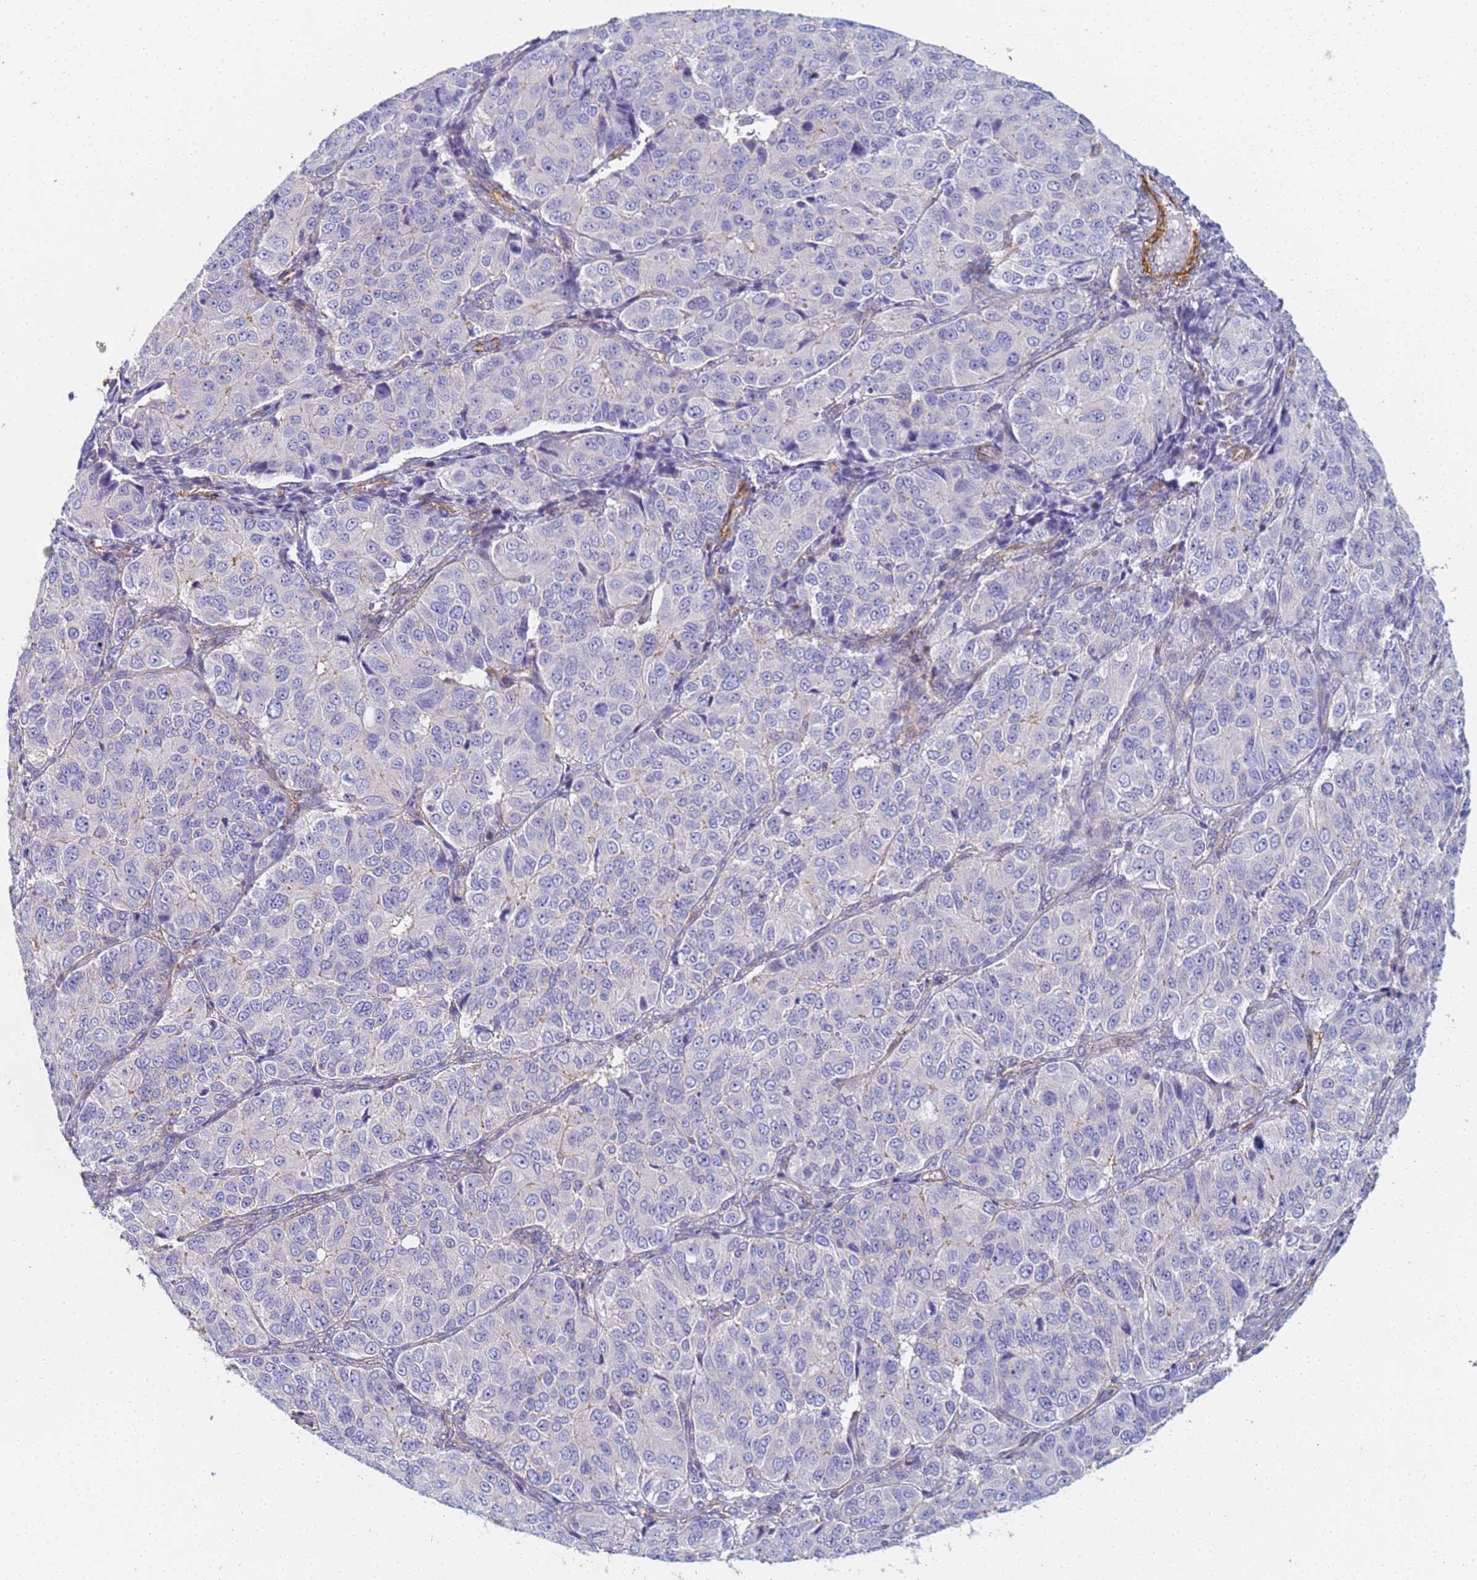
{"staining": {"intensity": "negative", "quantity": "none", "location": "none"}, "tissue": "ovarian cancer", "cell_type": "Tumor cells", "image_type": "cancer", "snomed": [{"axis": "morphology", "description": "Carcinoma, endometroid"}, {"axis": "topography", "description": "Ovary"}], "caption": "DAB immunohistochemical staining of ovarian cancer (endometroid carcinoma) demonstrates no significant positivity in tumor cells. (DAB immunohistochemistry (IHC), high magnification).", "gene": "TPM1", "patient": {"sex": "female", "age": 51}}